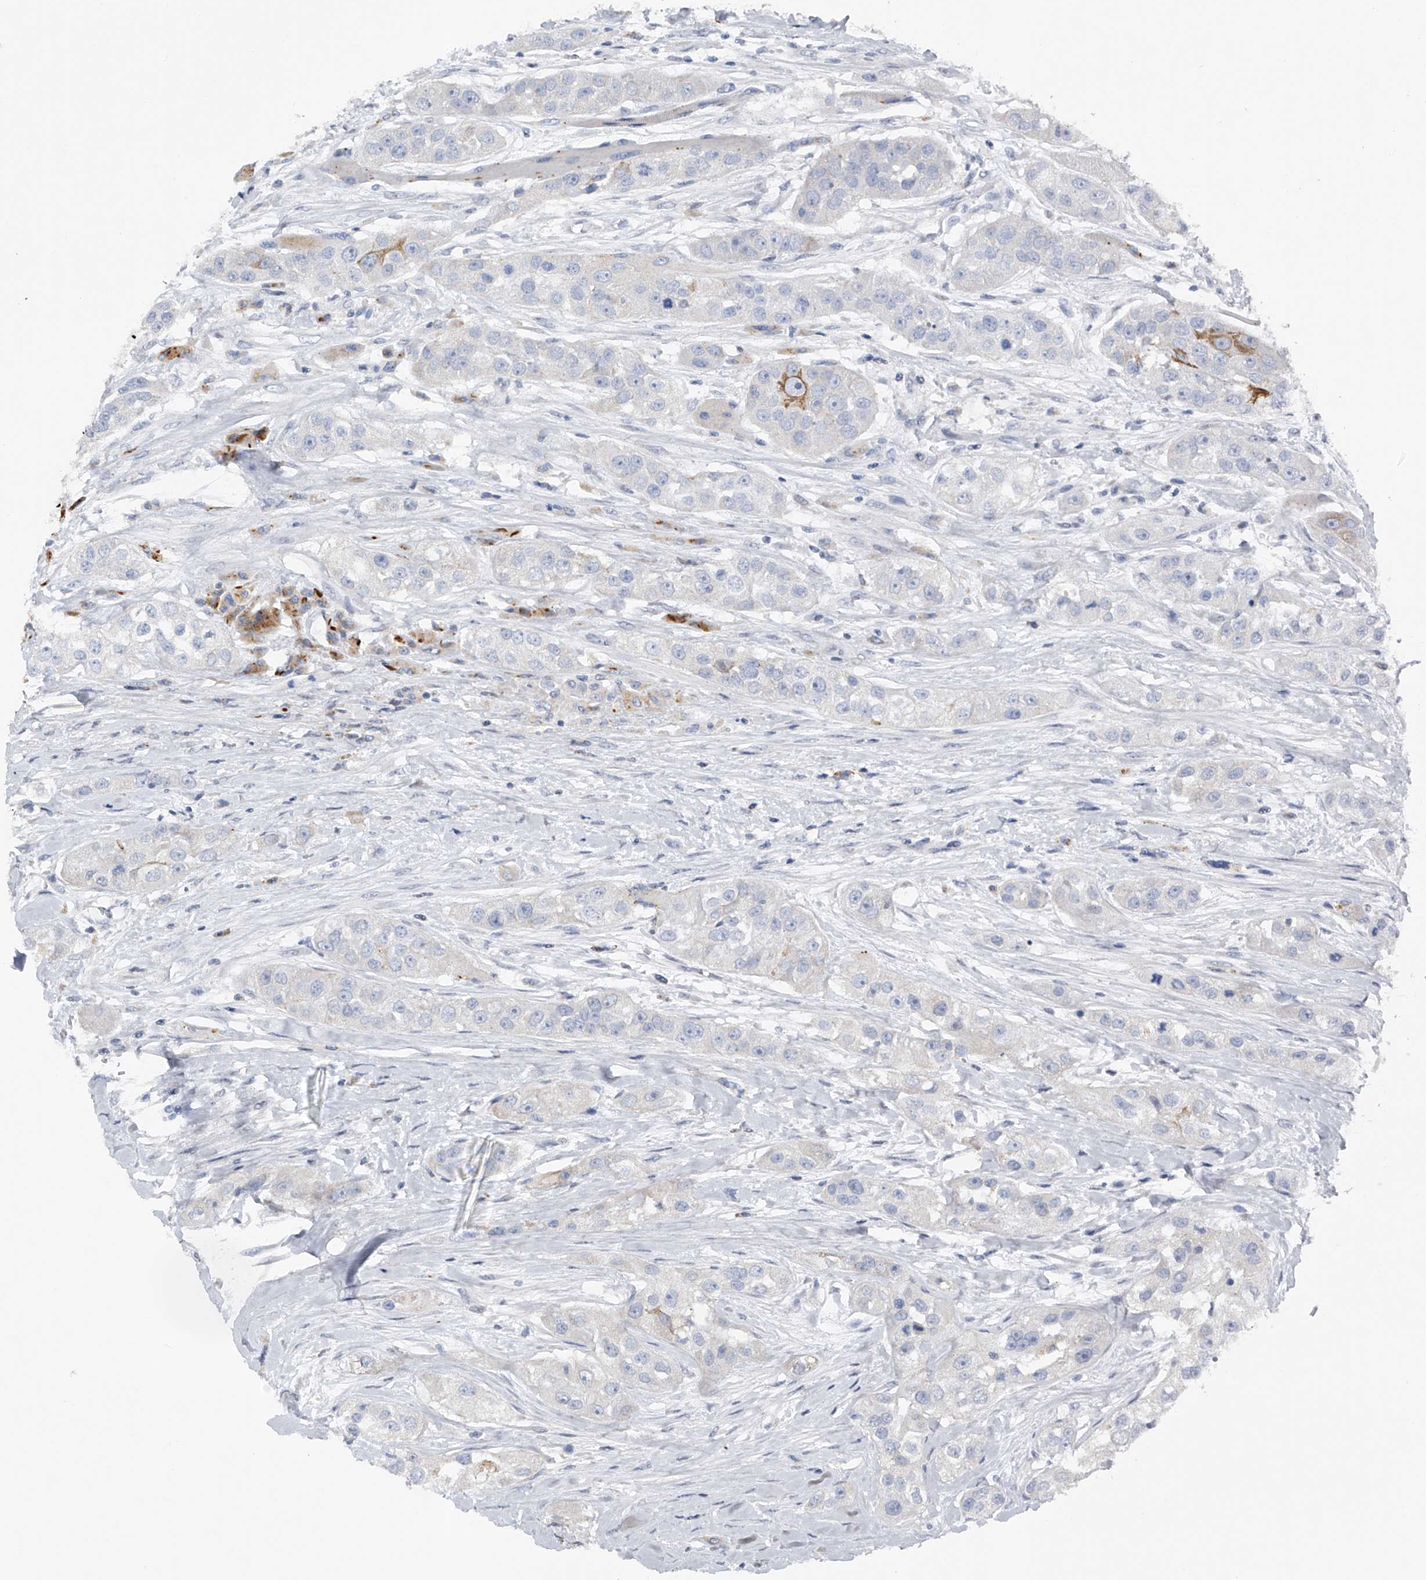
{"staining": {"intensity": "negative", "quantity": "none", "location": "none"}, "tissue": "head and neck cancer", "cell_type": "Tumor cells", "image_type": "cancer", "snomed": [{"axis": "morphology", "description": "Normal tissue, NOS"}, {"axis": "morphology", "description": "Squamous cell carcinoma, NOS"}, {"axis": "topography", "description": "Skeletal muscle"}, {"axis": "topography", "description": "Head-Neck"}], "caption": "DAB (3,3'-diaminobenzidine) immunohistochemical staining of human head and neck squamous cell carcinoma reveals no significant expression in tumor cells.", "gene": "RWDD2A", "patient": {"sex": "male", "age": 51}}